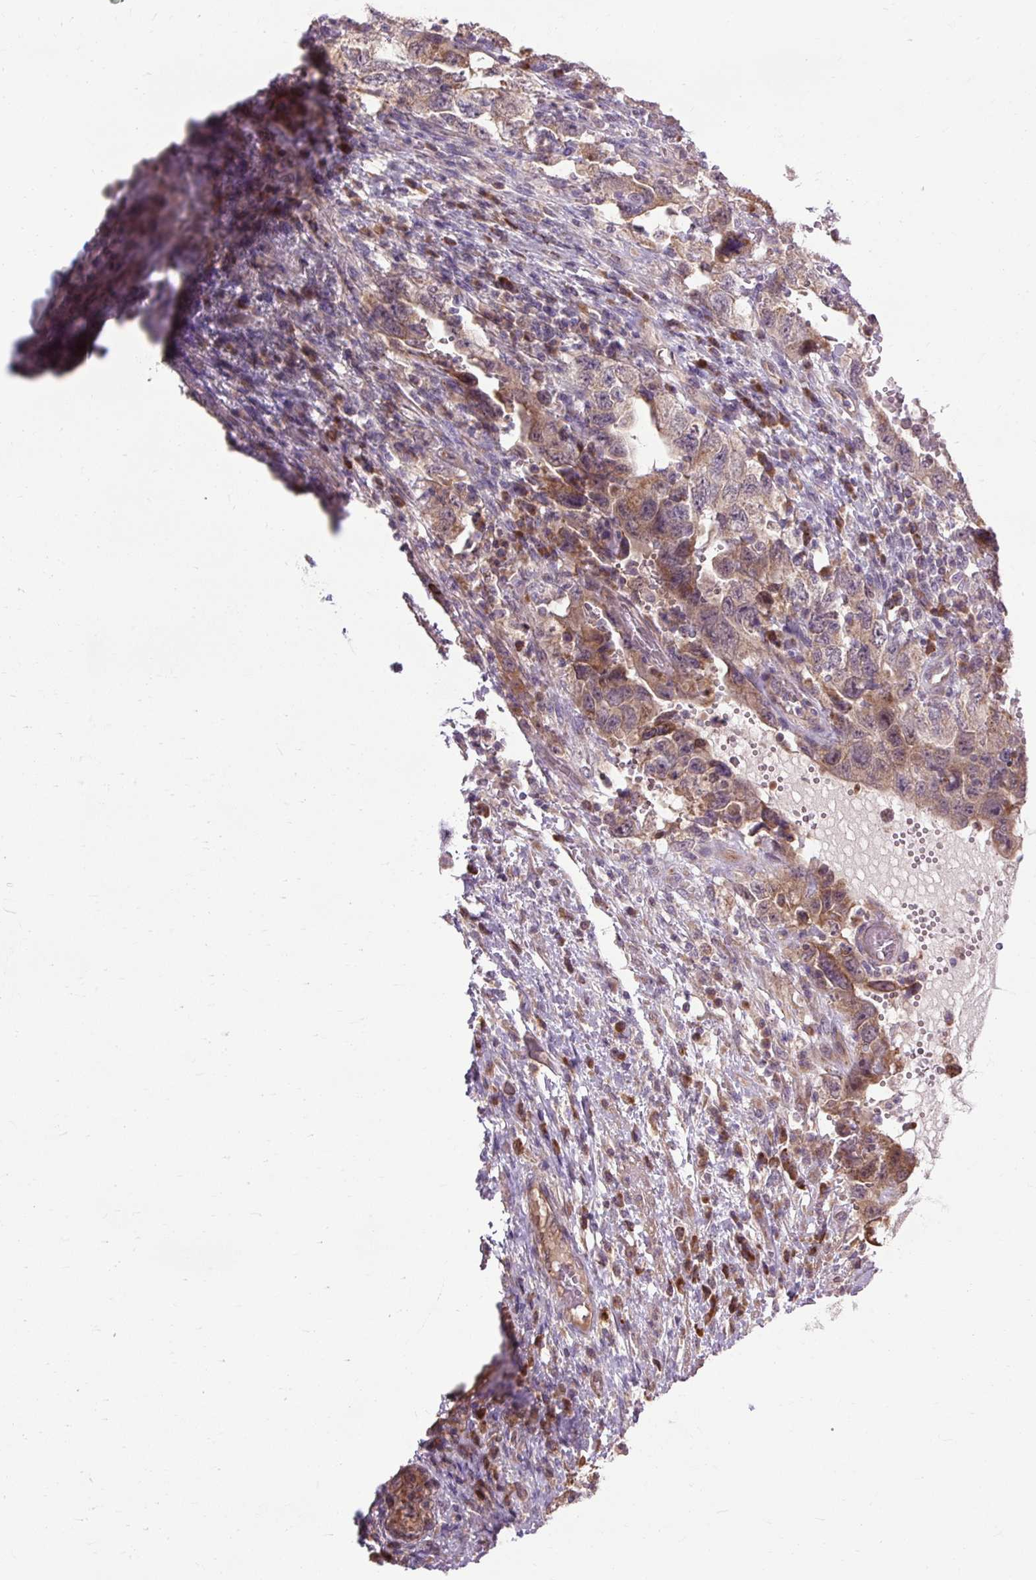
{"staining": {"intensity": "moderate", "quantity": ">75%", "location": "cytoplasmic/membranous"}, "tissue": "testis cancer", "cell_type": "Tumor cells", "image_type": "cancer", "snomed": [{"axis": "morphology", "description": "Carcinoma, Embryonal, NOS"}, {"axis": "topography", "description": "Testis"}], "caption": "A high-resolution image shows immunohistochemistry (IHC) staining of testis cancer (embryonal carcinoma), which reveals moderate cytoplasmic/membranous expression in approximately >75% of tumor cells.", "gene": "FLRT1", "patient": {"sex": "male", "age": 26}}